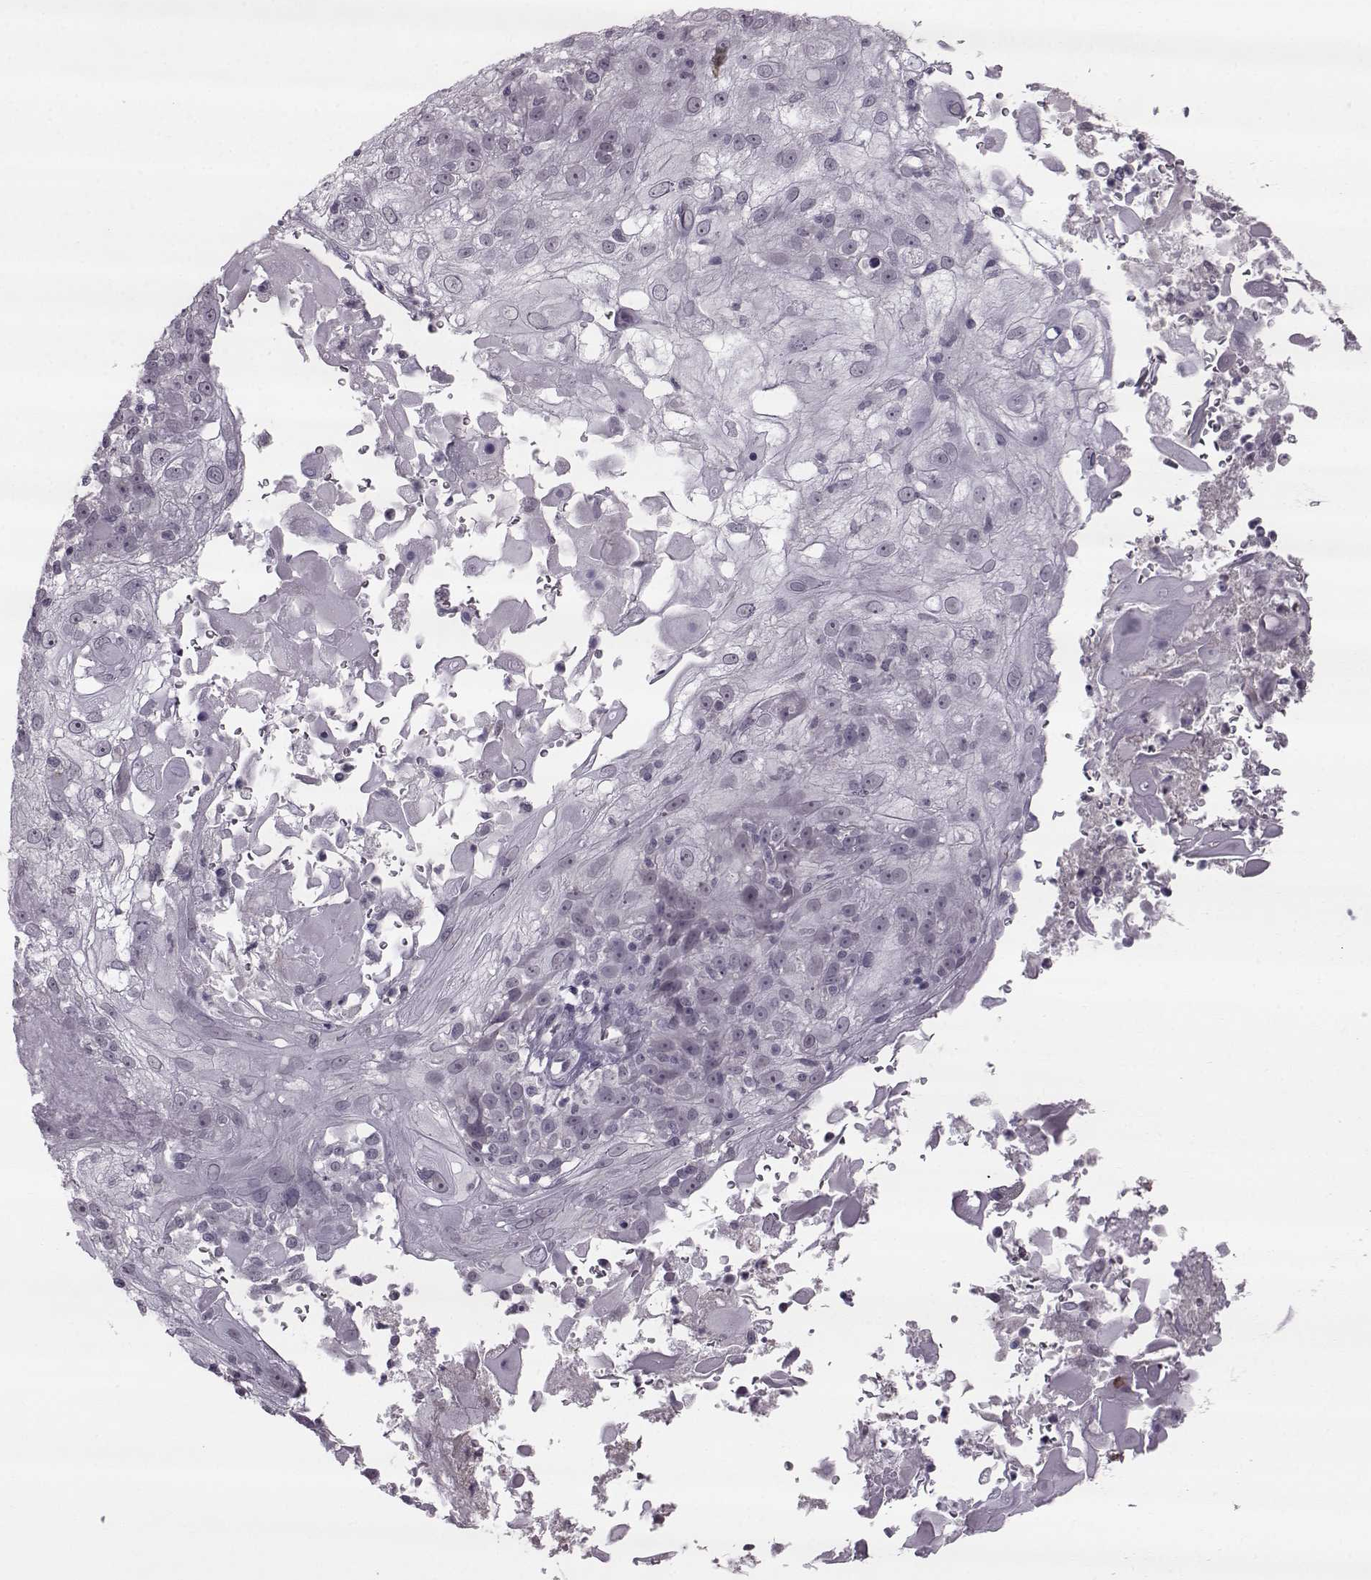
{"staining": {"intensity": "negative", "quantity": "none", "location": "none"}, "tissue": "skin cancer", "cell_type": "Tumor cells", "image_type": "cancer", "snomed": [{"axis": "morphology", "description": "Normal tissue, NOS"}, {"axis": "morphology", "description": "Squamous cell carcinoma, NOS"}, {"axis": "topography", "description": "Skin"}], "caption": "The micrograph demonstrates no staining of tumor cells in skin squamous cell carcinoma.", "gene": "SLC28A2", "patient": {"sex": "female", "age": 83}}